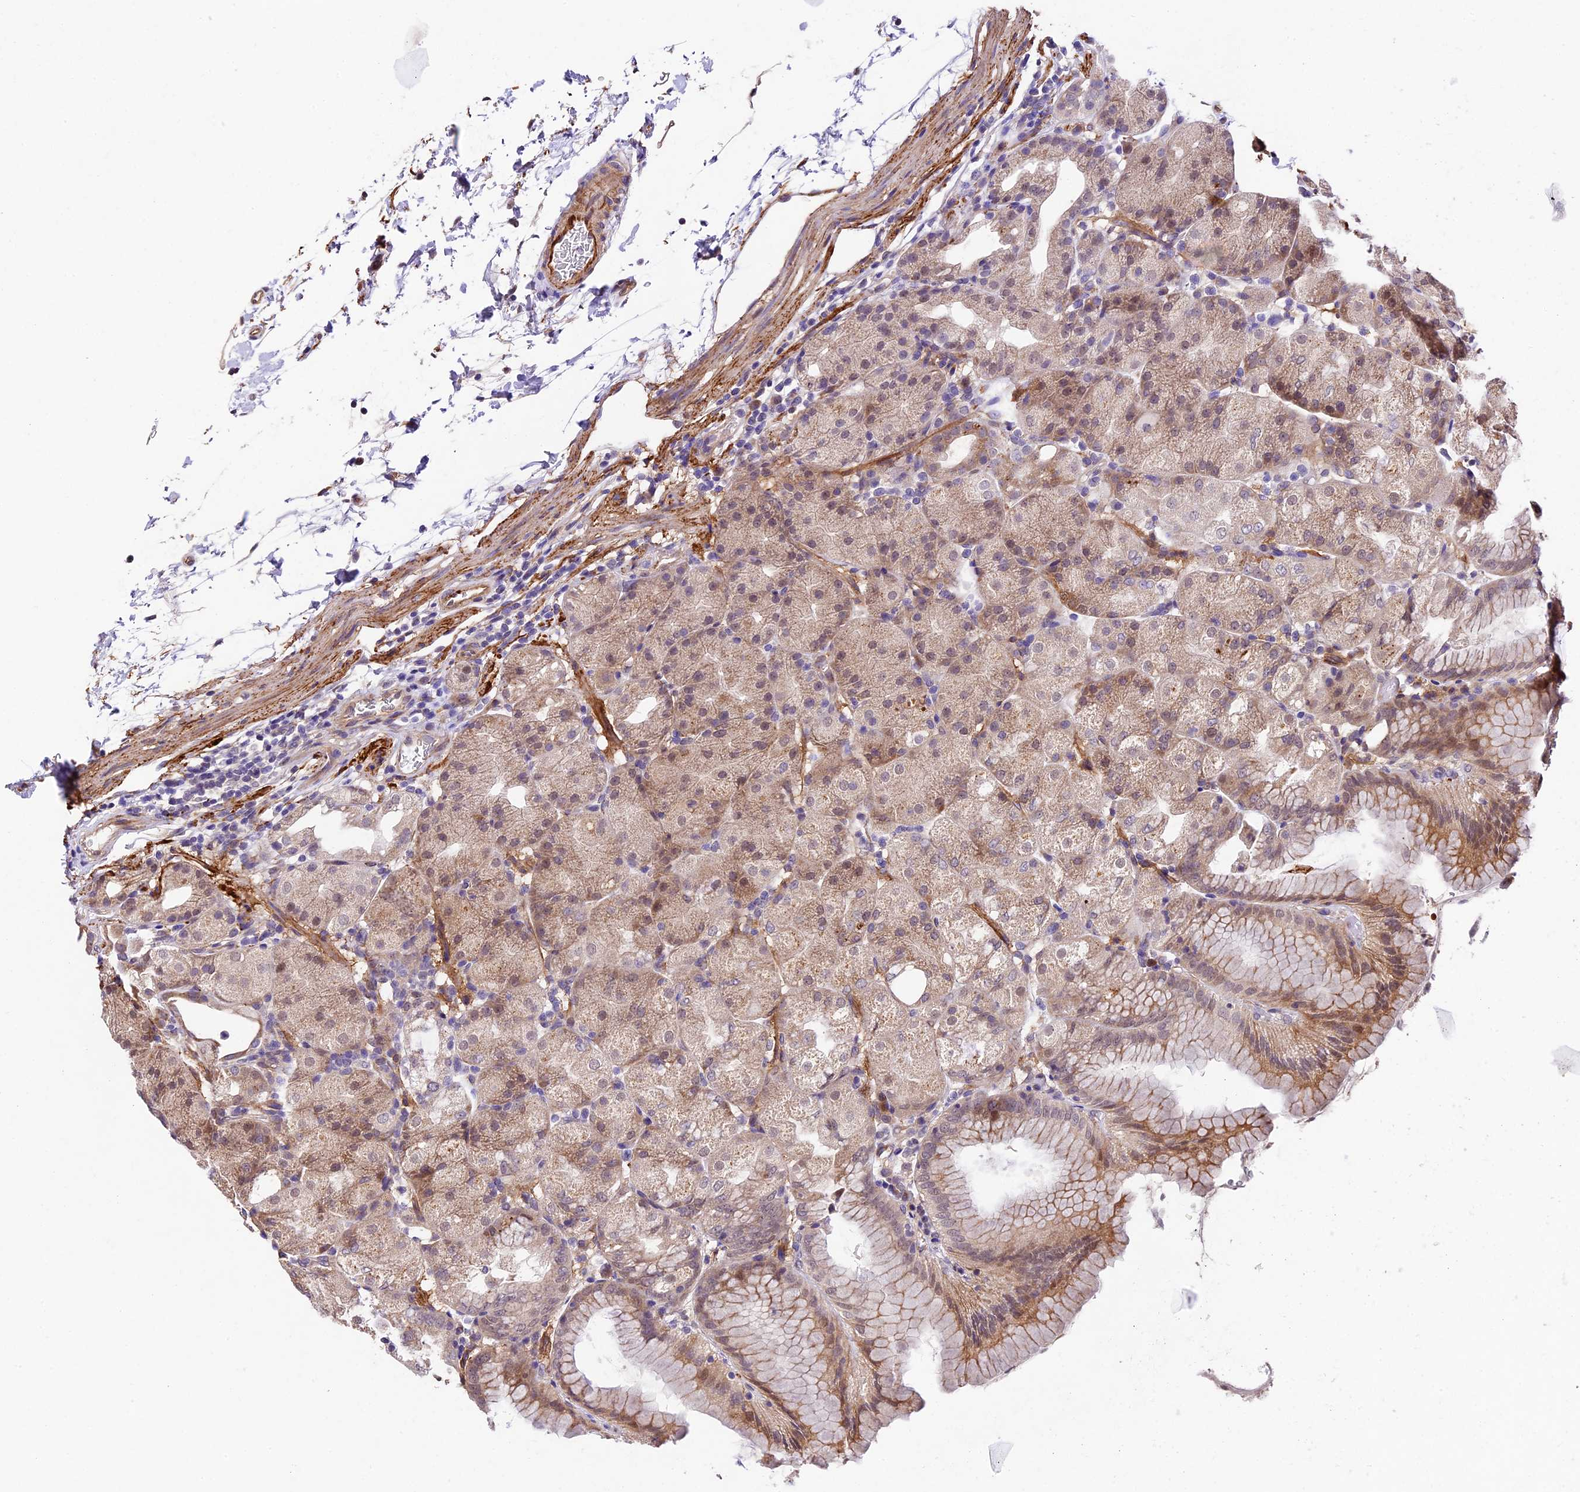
{"staining": {"intensity": "moderate", "quantity": "25%-75%", "location": "cytoplasmic/membranous,nuclear"}, "tissue": "stomach", "cell_type": "Glandular cells", "image_type": "normal", "snomed": [{"axis": "morphology", "description": "Normal tissue, NOS"}, {"axis": "topography", "description": "Stomach, upper"}, {"axis": "topography", "description": "Stomach, lower"}], "caption": "An immunohistochemistry (IHC) histopathology image of normal tissue is shown. Protein staining in brown shows moderate cytoplasmic/membranous,nuclear positivity in stomach within glandular cells. (Stains: DAB in brown, nuclei in blue, Microscopy: brightfield microscopy at high magnification).", "gene": "LSM7", "patient": {"sex": "male", "age": 62}}